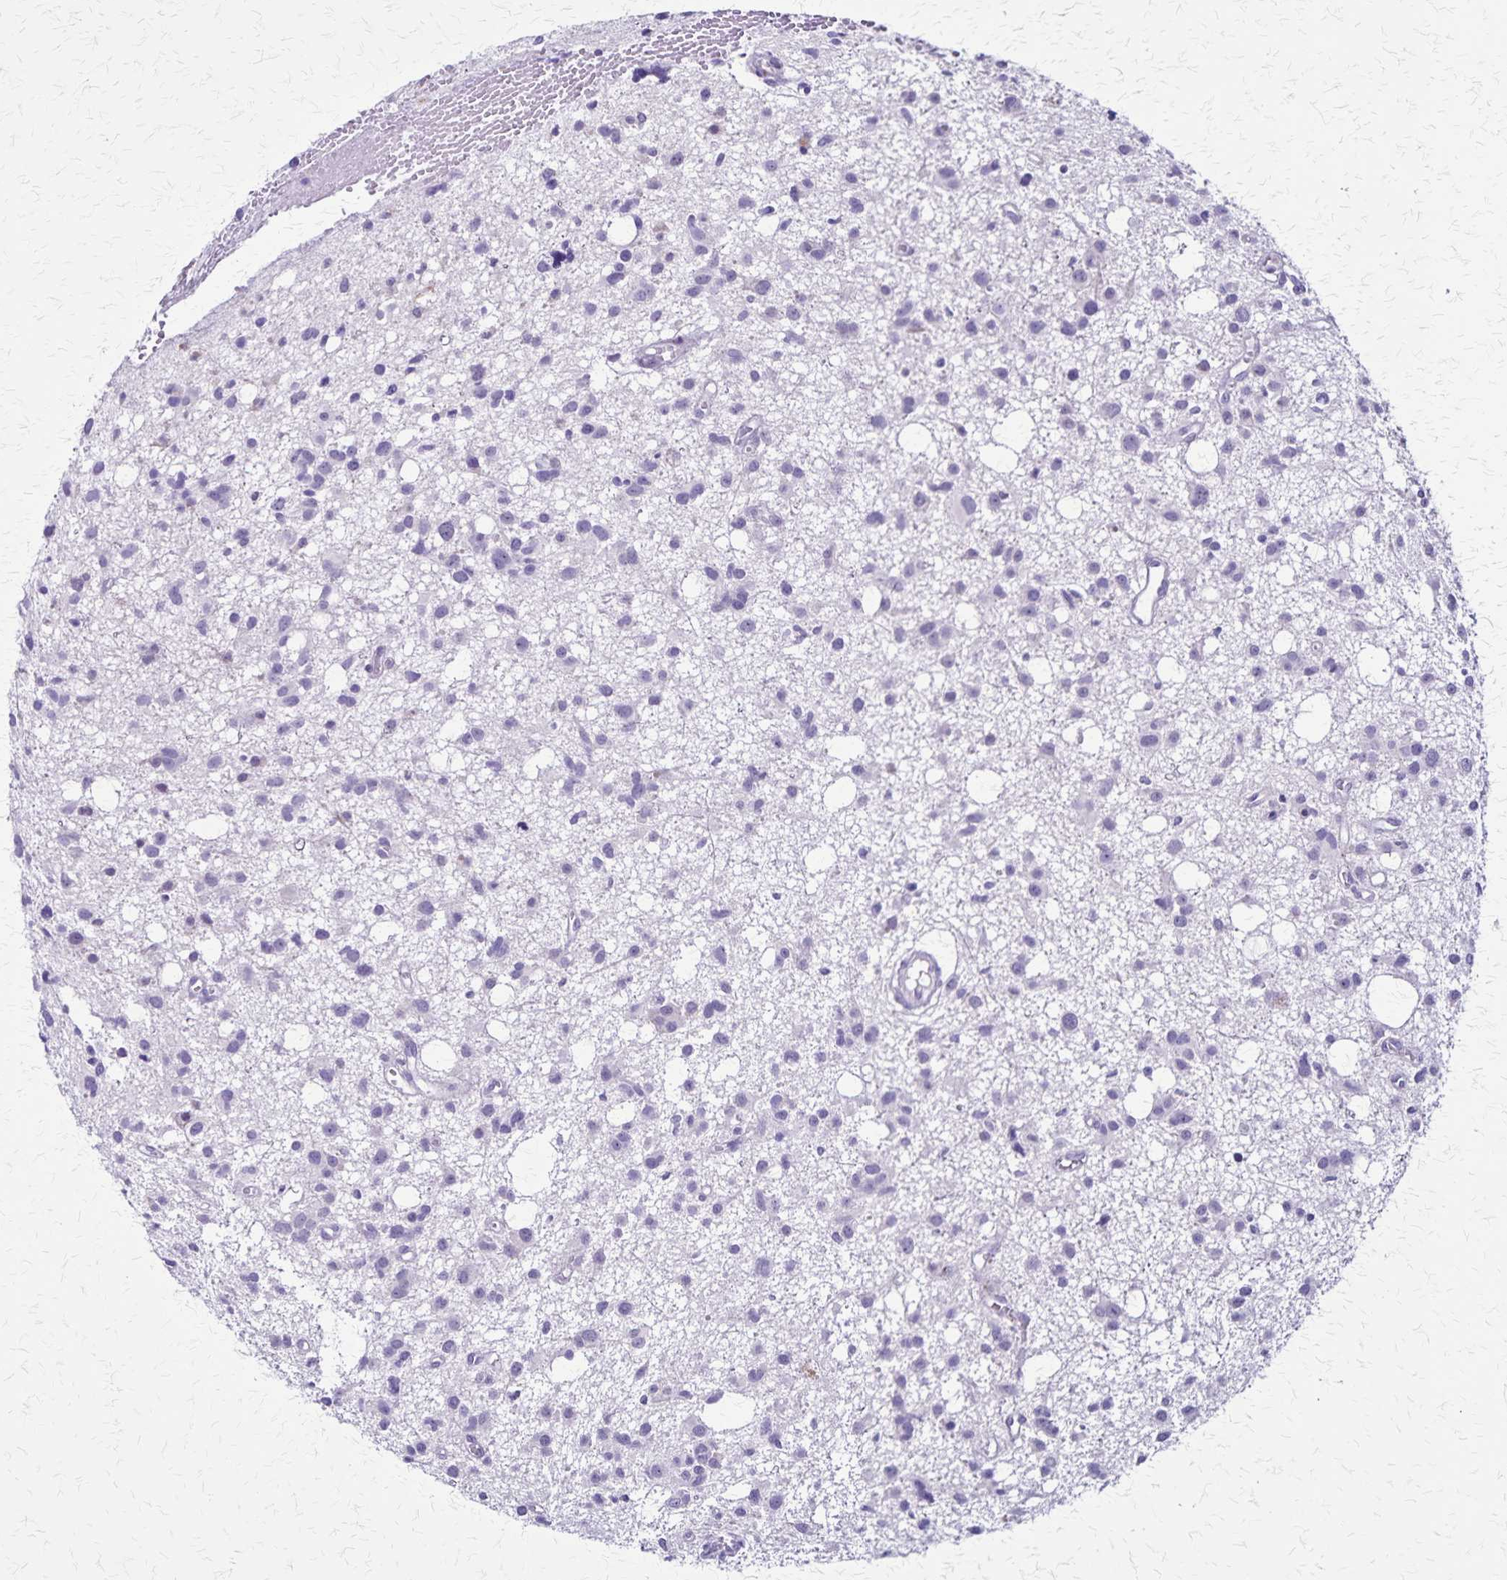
{"staining": {"intensity": "negative", "quantity": "none", "location": "none"}, "tissue": "glioma", "cell_type": "Tumor cells", "image_type": "cancer", "snomed": [{"axis": "morphology", "description": "Glioma, malignant, High grade"}, {"axis": "topography", "description": "Brain"}], "caption": "This is an immunohistochemistry micrograph of human malignant glioma (high-grade). There is no positivity in tumor cells.", "gene": "OR51B5", "patient": {"sex": "male", "age": 23}}